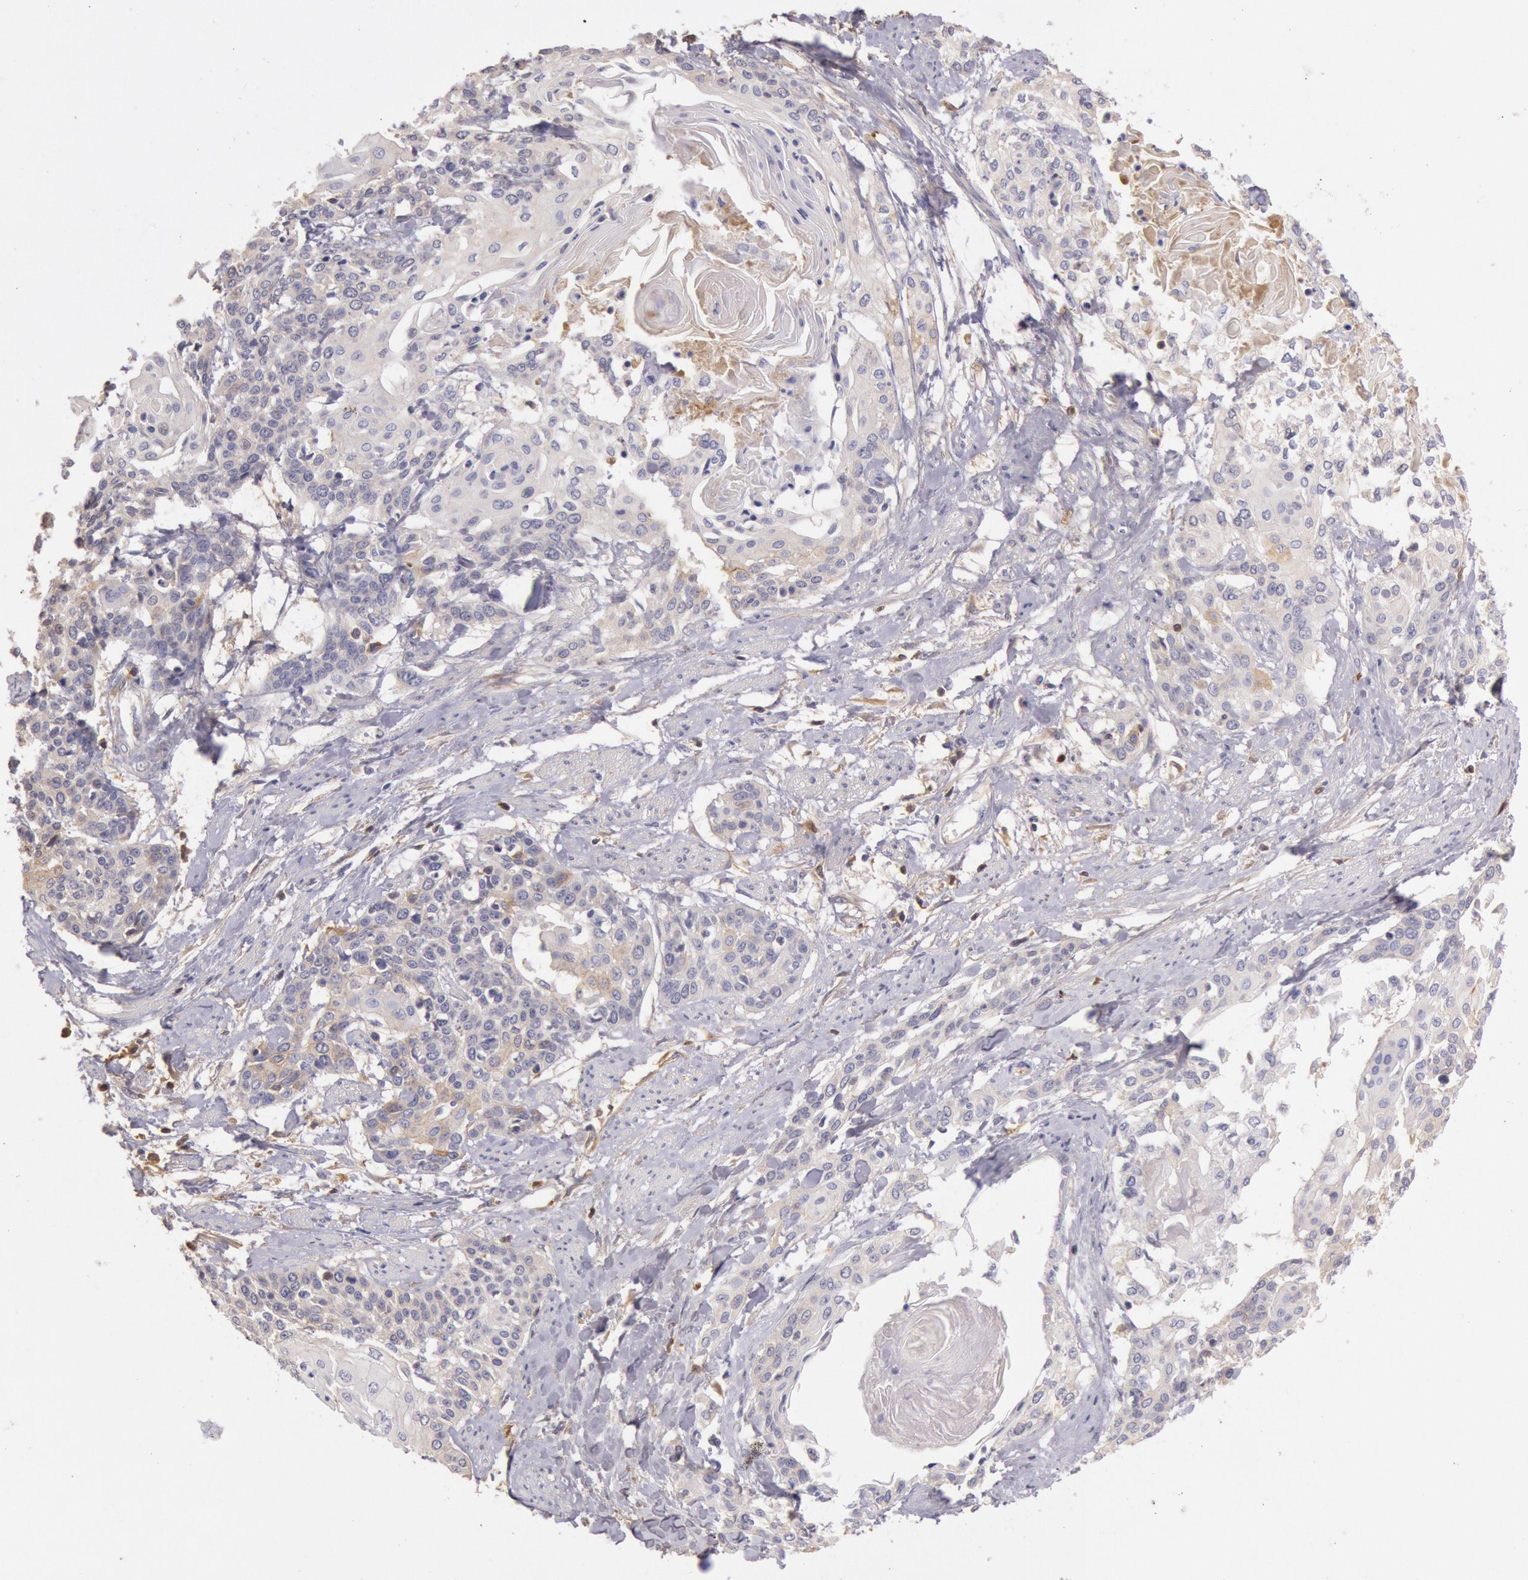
{"staining": {"intensity": "negative", "quantity": "none", "location": "none"}, "tissue": "cervical cancer", "cell_type": "Tumor cells", "image_type": "cancer", "snomed": [{"axis": "morphology", "description": "Squamous cell carcinoma, NOS"}, {"axis": "topography", "description": "Cervix"}], "caption": "Human squamous cell carcinoma (cervical) stained for a protein using immunohistochemistry reveals no positivity in tumor cells.", "gene": "C1R", "patient": {"sex": "female", "age": 57}}